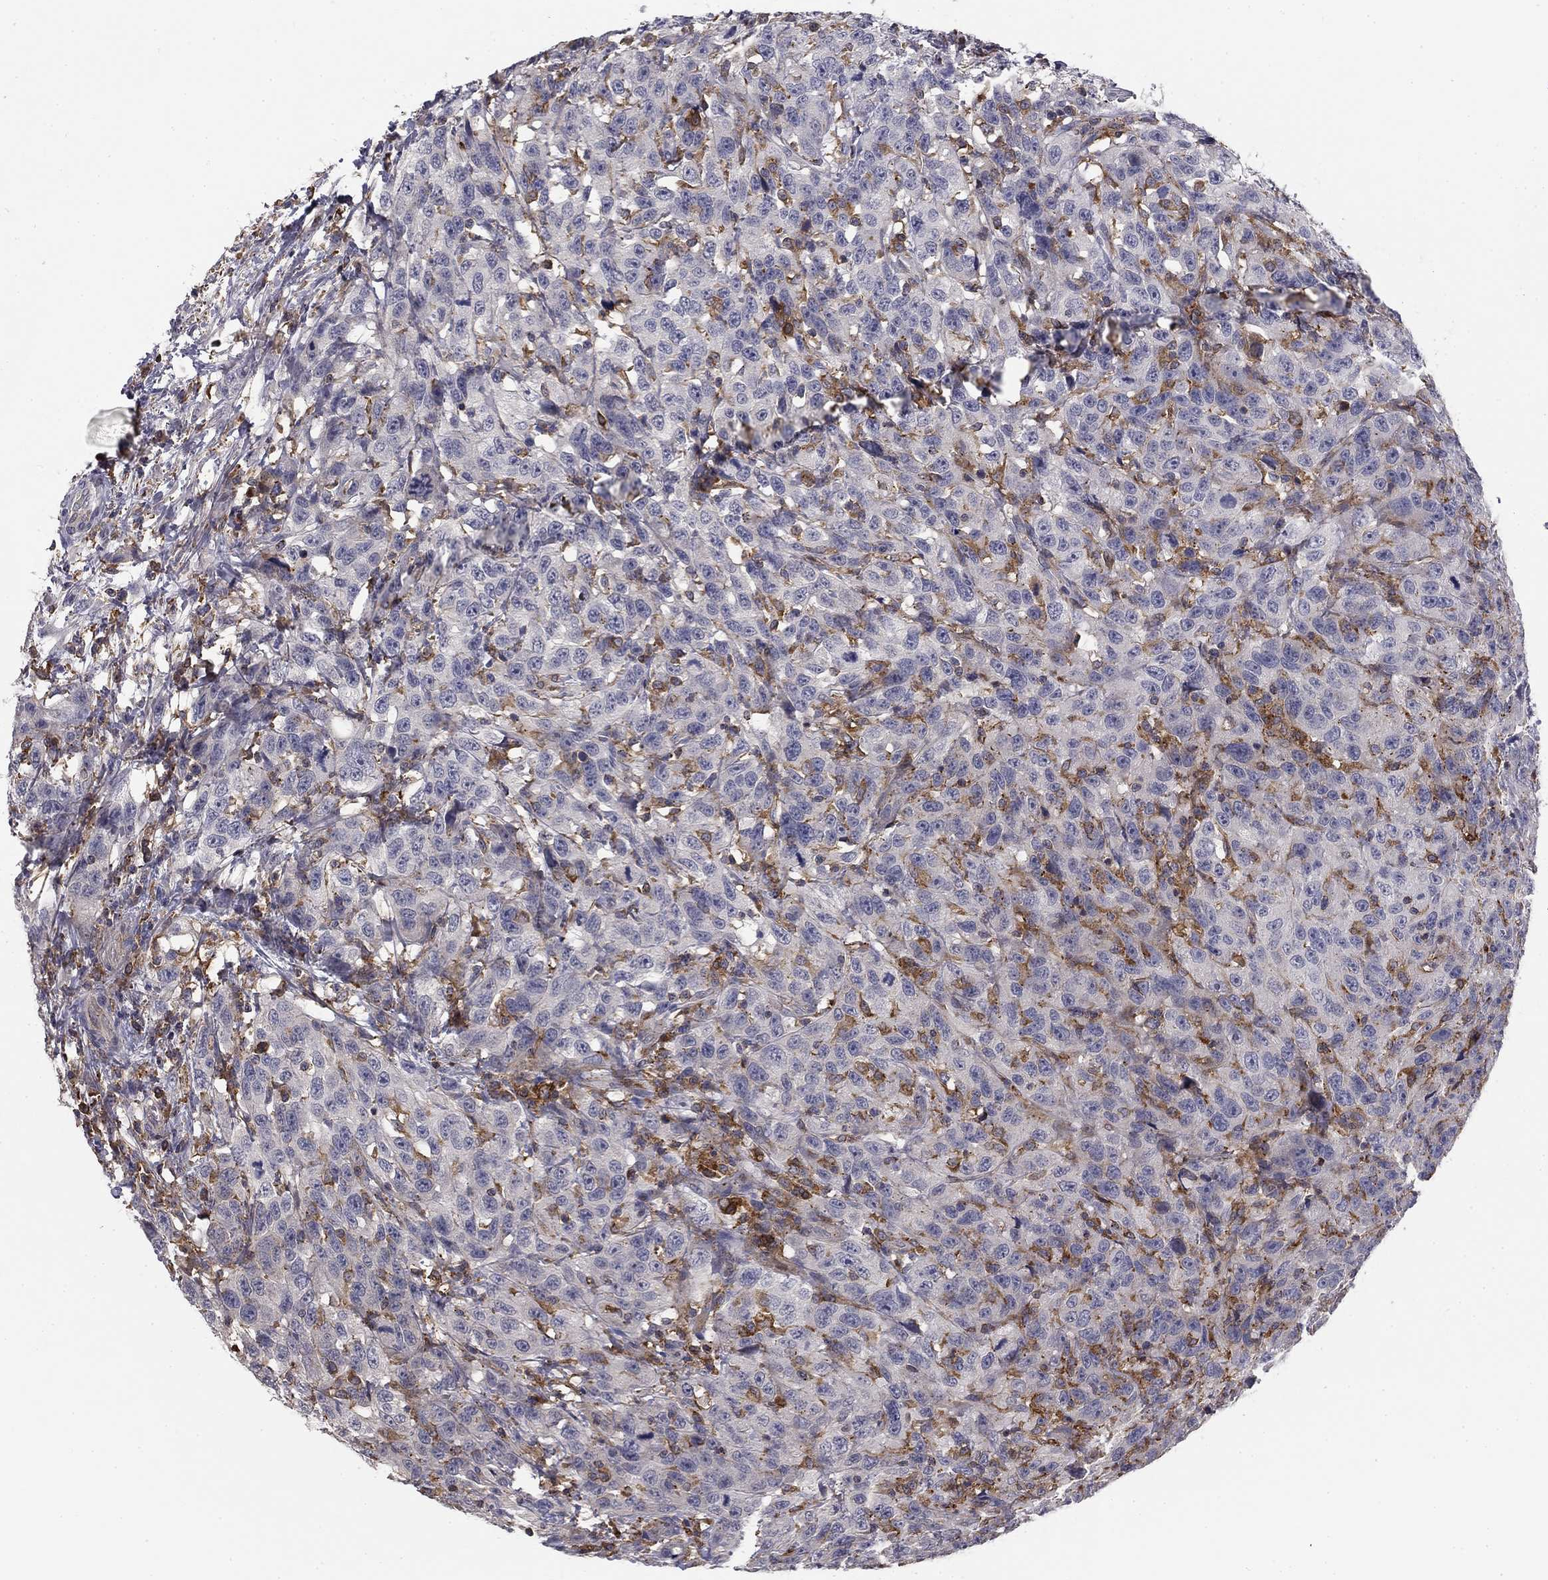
{"staining": {"intensity": "negative", "quantity": "none", "location": "none"}, "tissue": "urothelial cancer", "cell_type": "Tumor cells", "image_type": "cancer", "snomed": [{"axis": "morphology", "description": "Urothelial carcinoma, NOS"}, {"axis": "morphology", "description": "Urothelial carcinoma, High grade"}, {"axis": "topography", "description": "Urinary bladder"}], "caption": "The IHC photomicrograph has no significant staining in tumor cells of transitional cell carcinoma tissue.", "gene": "PLCB2", "patient": {"sex": "female", "age": 73}}